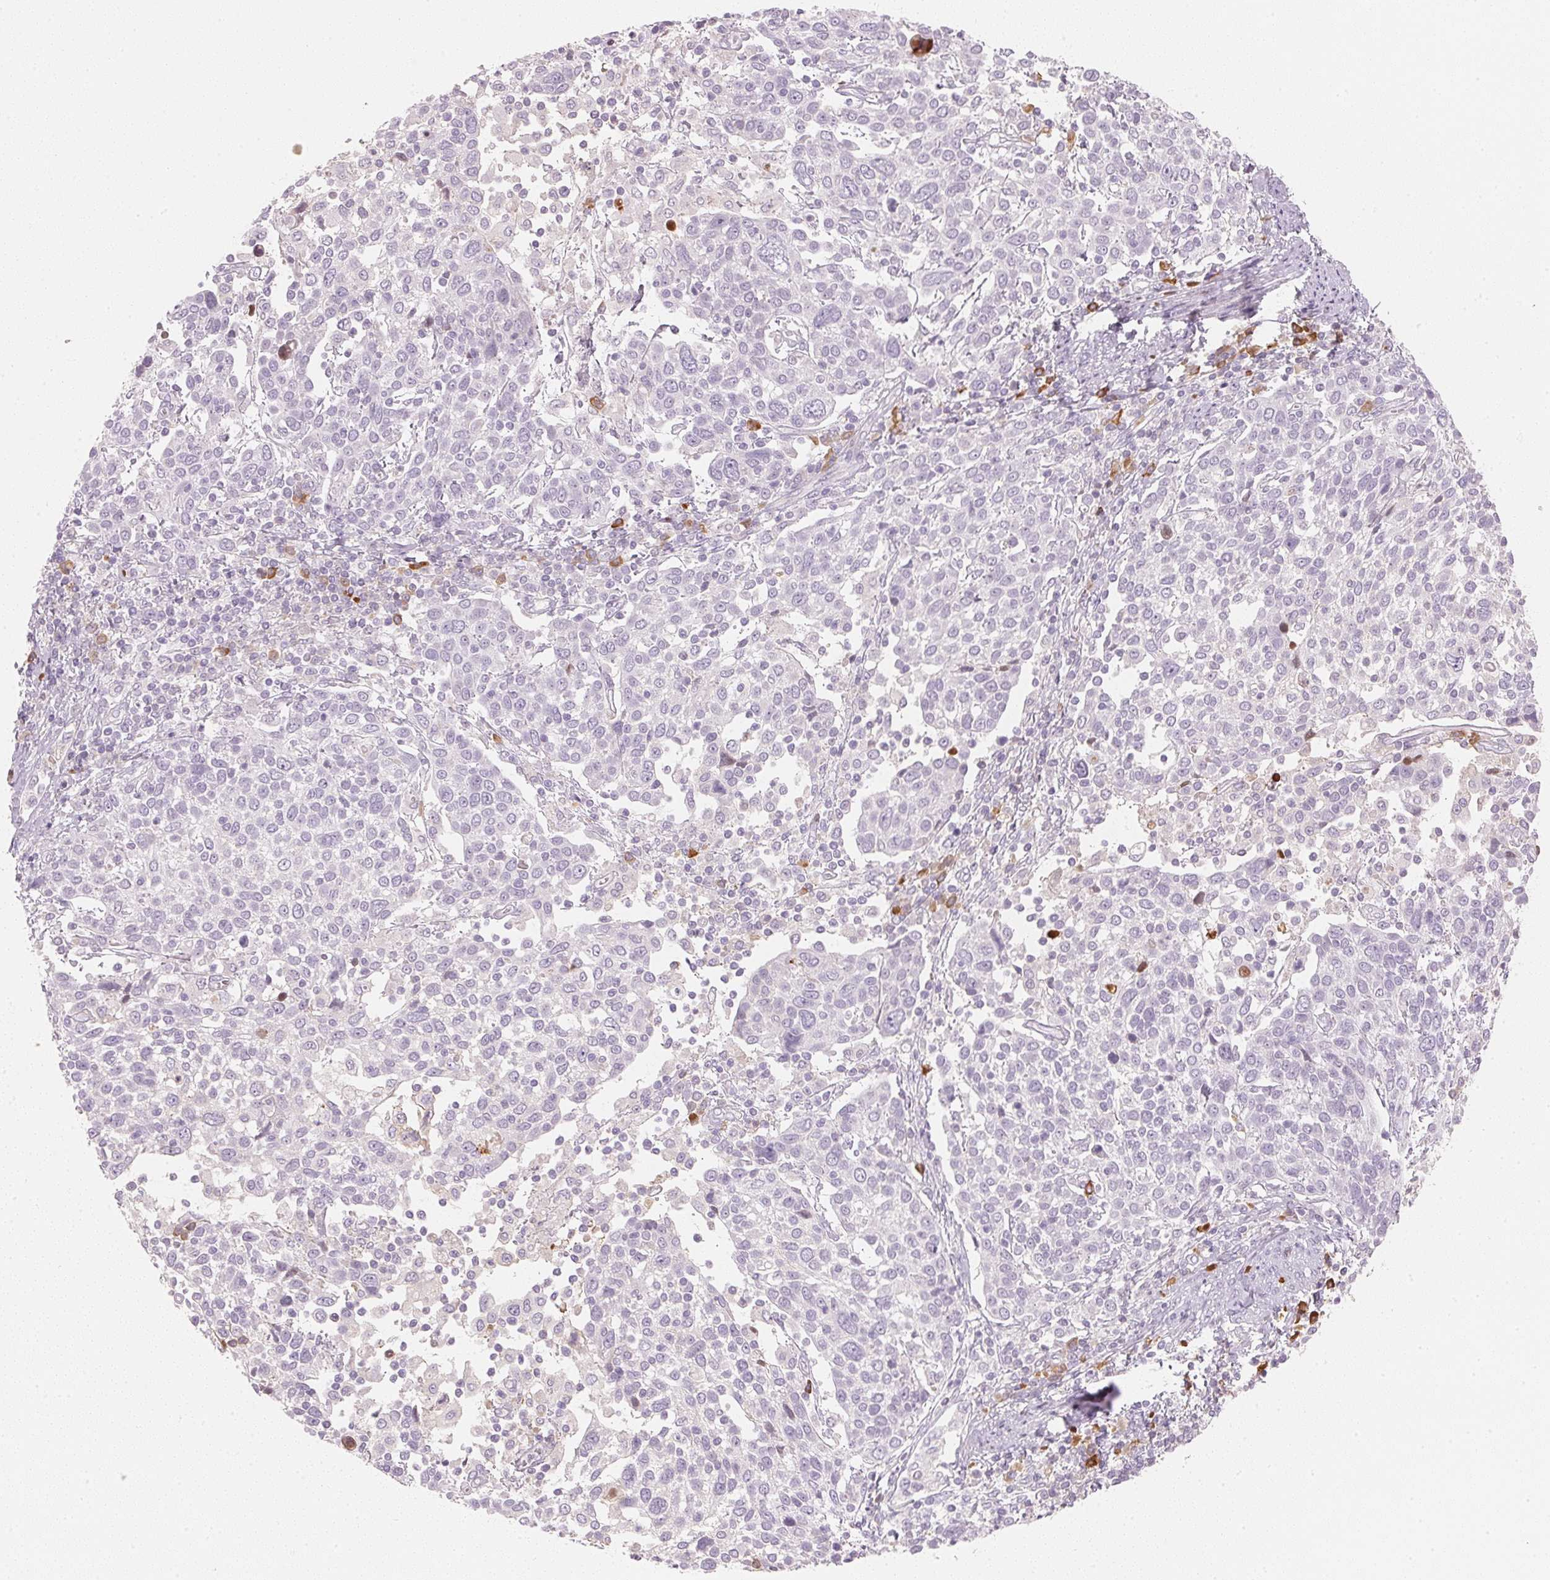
{"staining": {"intensity": "negative", "quantity": "none", "location": "none"}, "tissue": "cervical cancer", "cell_type": "Tumor cells", "image_type": "cancer", "snomed": [{"axis": "morphology", "description": "Squamous cell carcinoma, NOS"}, {"axis": "topography", "description": "Cervix"}], "caption": "This is an immunohistochemistry (IHC) histopathology image of human cervical cancer (squamous cell carcinoma). There is no positivity in tumor cells.", "gene": "RMDN2", "patient": {"sex": "female", "age": 61}}